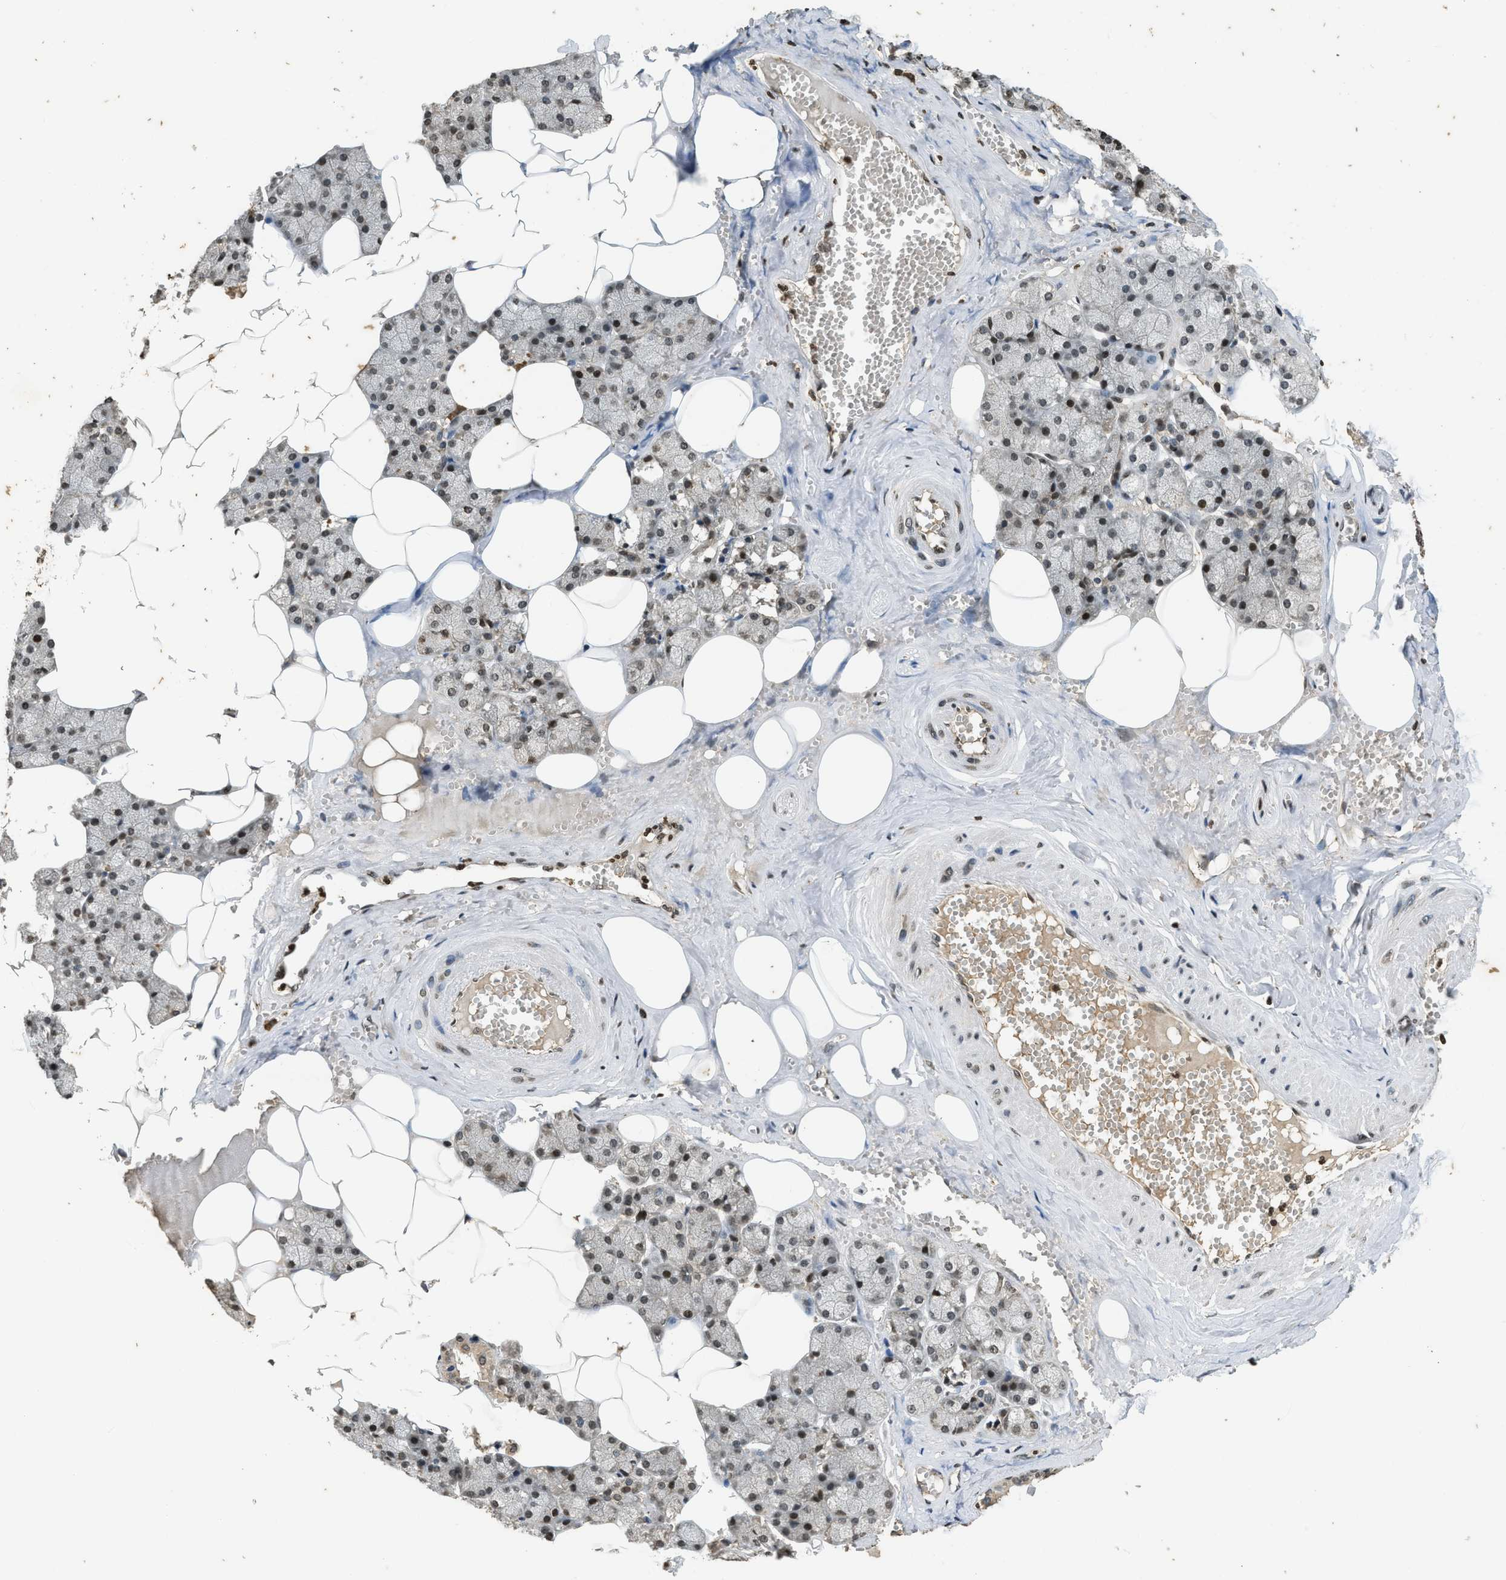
{"staining": {"intensity": "moderate", "quantity": ">75%", "location": "nuclear"}, "tissue": "salivary gland", "cell_type": "Glandular cells", "image_type": "normal", "snomed": [{"axis": "morphology", "description": "Normal tissue, NOS"}, {"axis": "topography", "description": "Salivary gland"}], "caption": "Protein expression analysis of benign salivary gland exhibits moderate nuclear staining in about >75% of glandular cells. Immunohistochemistry stains the protein in brown and the nuclei are stained blue.", "gene": "SIAH1", "patient": {"sex": "male", "age": 62}}